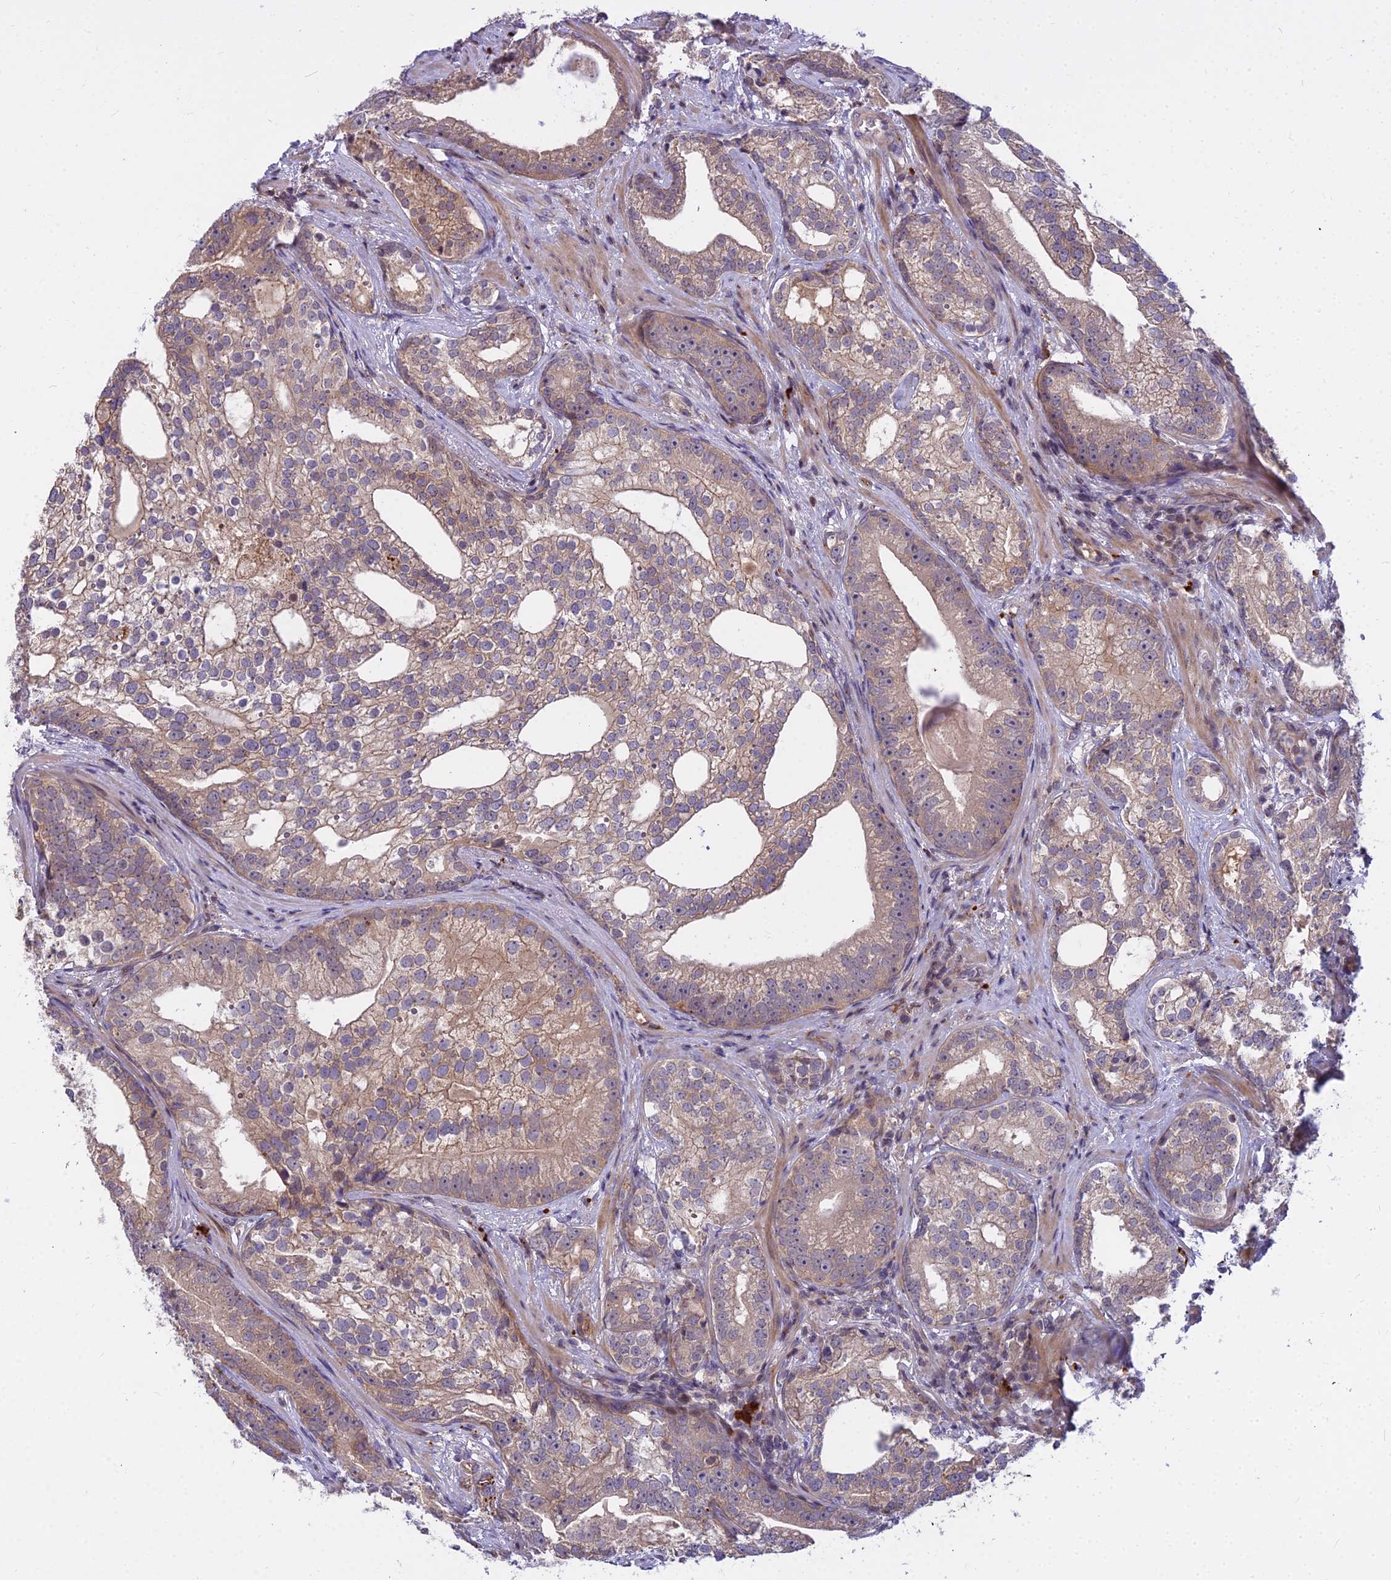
{"staining": {"intensity": "weak", "quantity": ">75%", "location": "cytoplasmic/membranous"}, "tissue": "prostate cancer", "cell_type": "Tumor cells", "image_type": "cancer", "snomed": [{"axis": "morphology", "description": "Adenocarcinoma, High grade"}, {"axis": "topography", "description": "Prostate"}], "caption": "A histopathology image of high-grade adenocarcinoma (prostate) stained for a protein shows weak cytoplasmic/membranous brown staining in tumor cells.", "gene": "GLYATL3", "patient": {"sex": "male", "age": 75}}